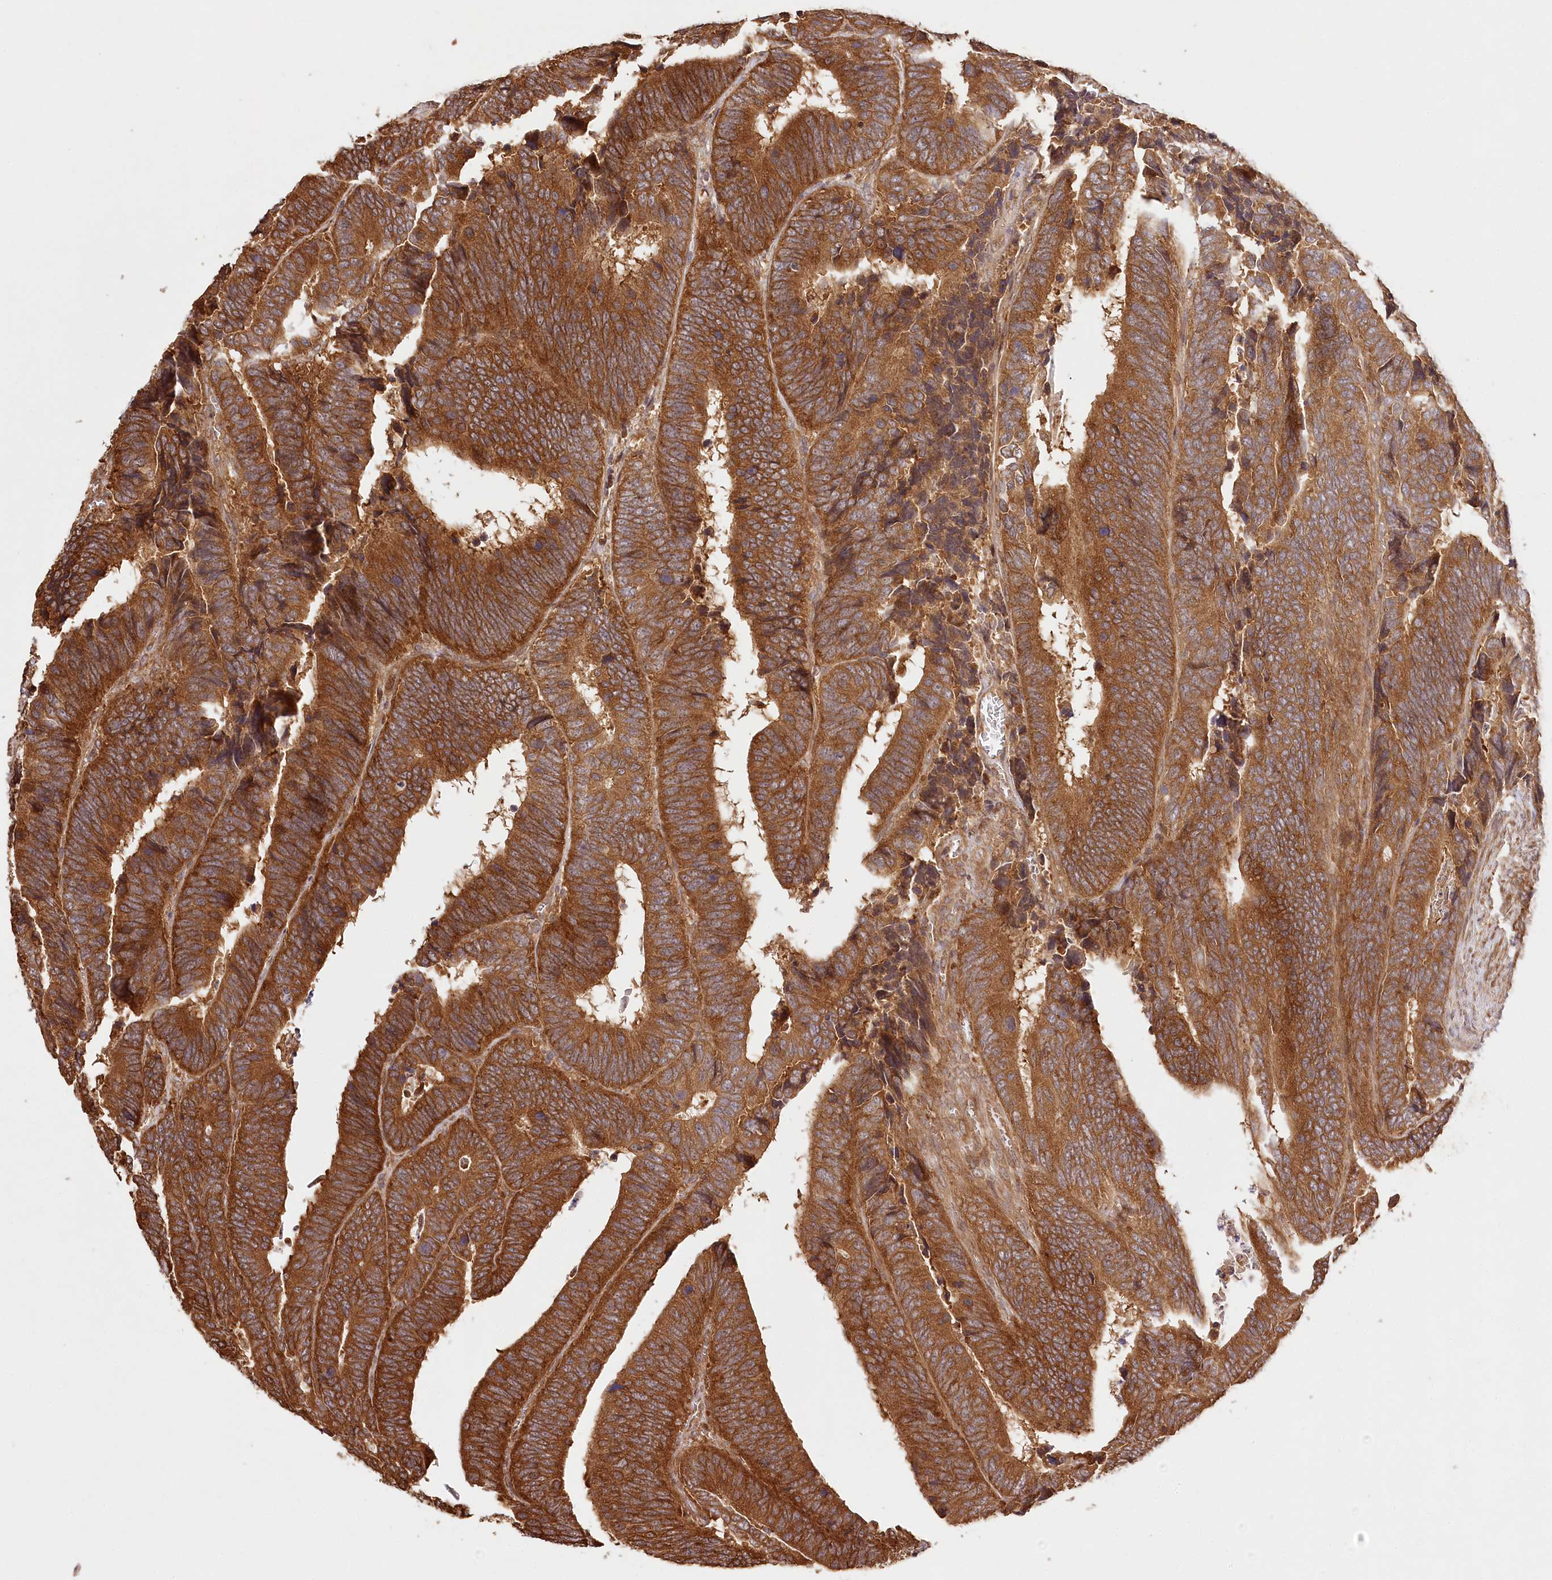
{"staining": {"intensity": "strong", "quantity": ">75%", "location": "cytoplasmic/membranous"}, "tissue": "colorectal cancer", "cell_type": "Tumor cells", "image_type": "cancer", "snomed": [{"axis": "morphology", "description": "Adenocarcinoma, NOS"}, {"axis": "topography", "description": "Colon"}], "caption": "IHC photomicrograph of human colorectal cancer (adenocarcinoma) stained for a protein (brown), which reveals high levels of strong cytoplasmic/membranous positivity in about >75% of tumor cells.", "gene": "LSS", "patient": {"sex": "male", "age": 72}}